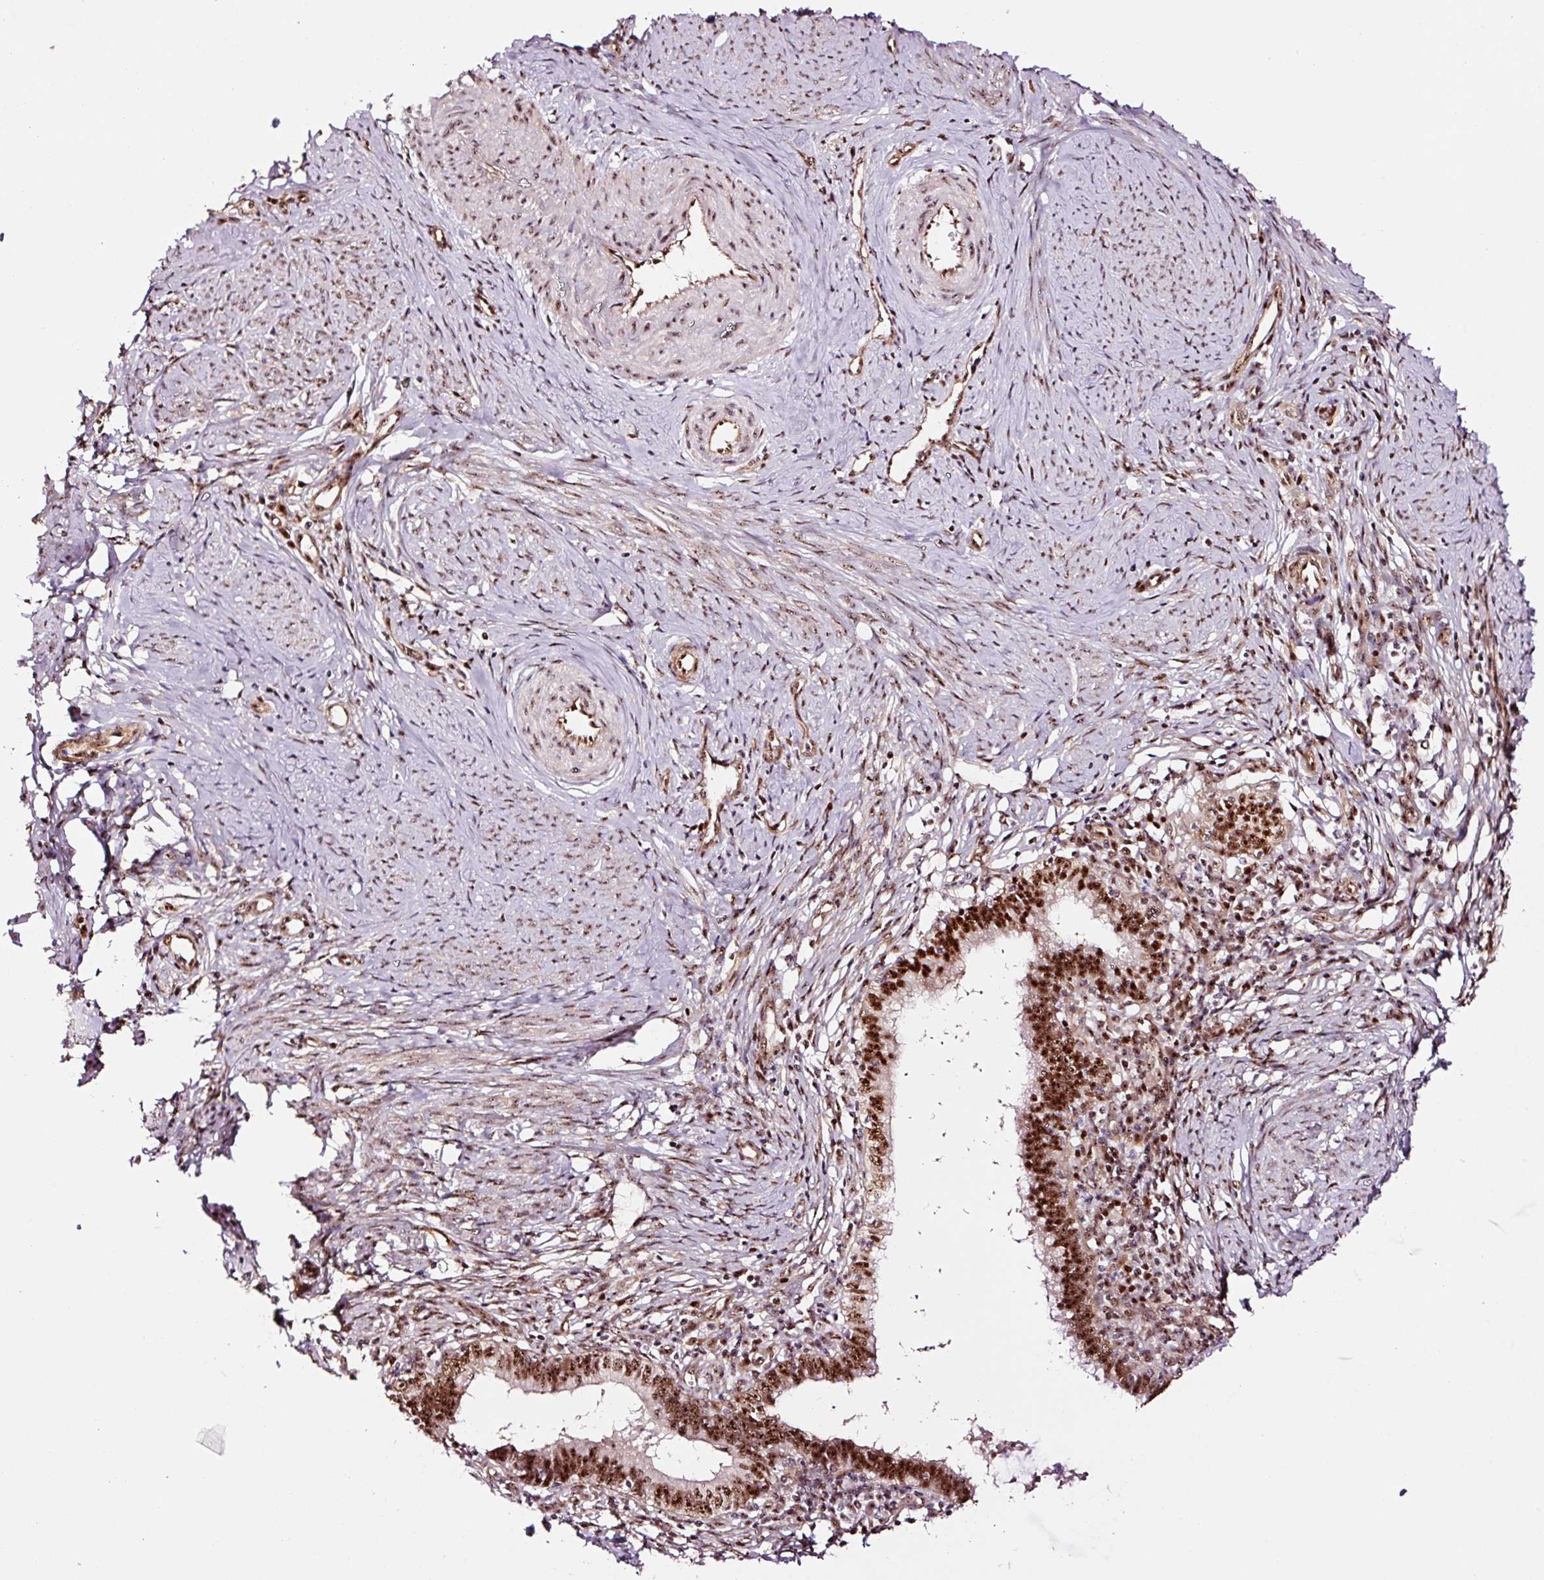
{"staining": {"intensity": "strong", "quantity": ">75%", "location": "nuclear"}, "tissue": "cervical cancer", "cell_type": "Tumor cells", "image_type": "cancer", "snomed": [{"axis": "morphology", "description": "Adenocarcinoma, NOS"}, {"axis": "topography", "description": "Cervix"}], "caption": "Immunohistochemical staining of adenocarcinoma (cervical) exhibits strong nuclear protein positivity in approximately >75% of tumor cells.", "gene": "GNL3", "patient": {"sex": "female", "age": 36}}